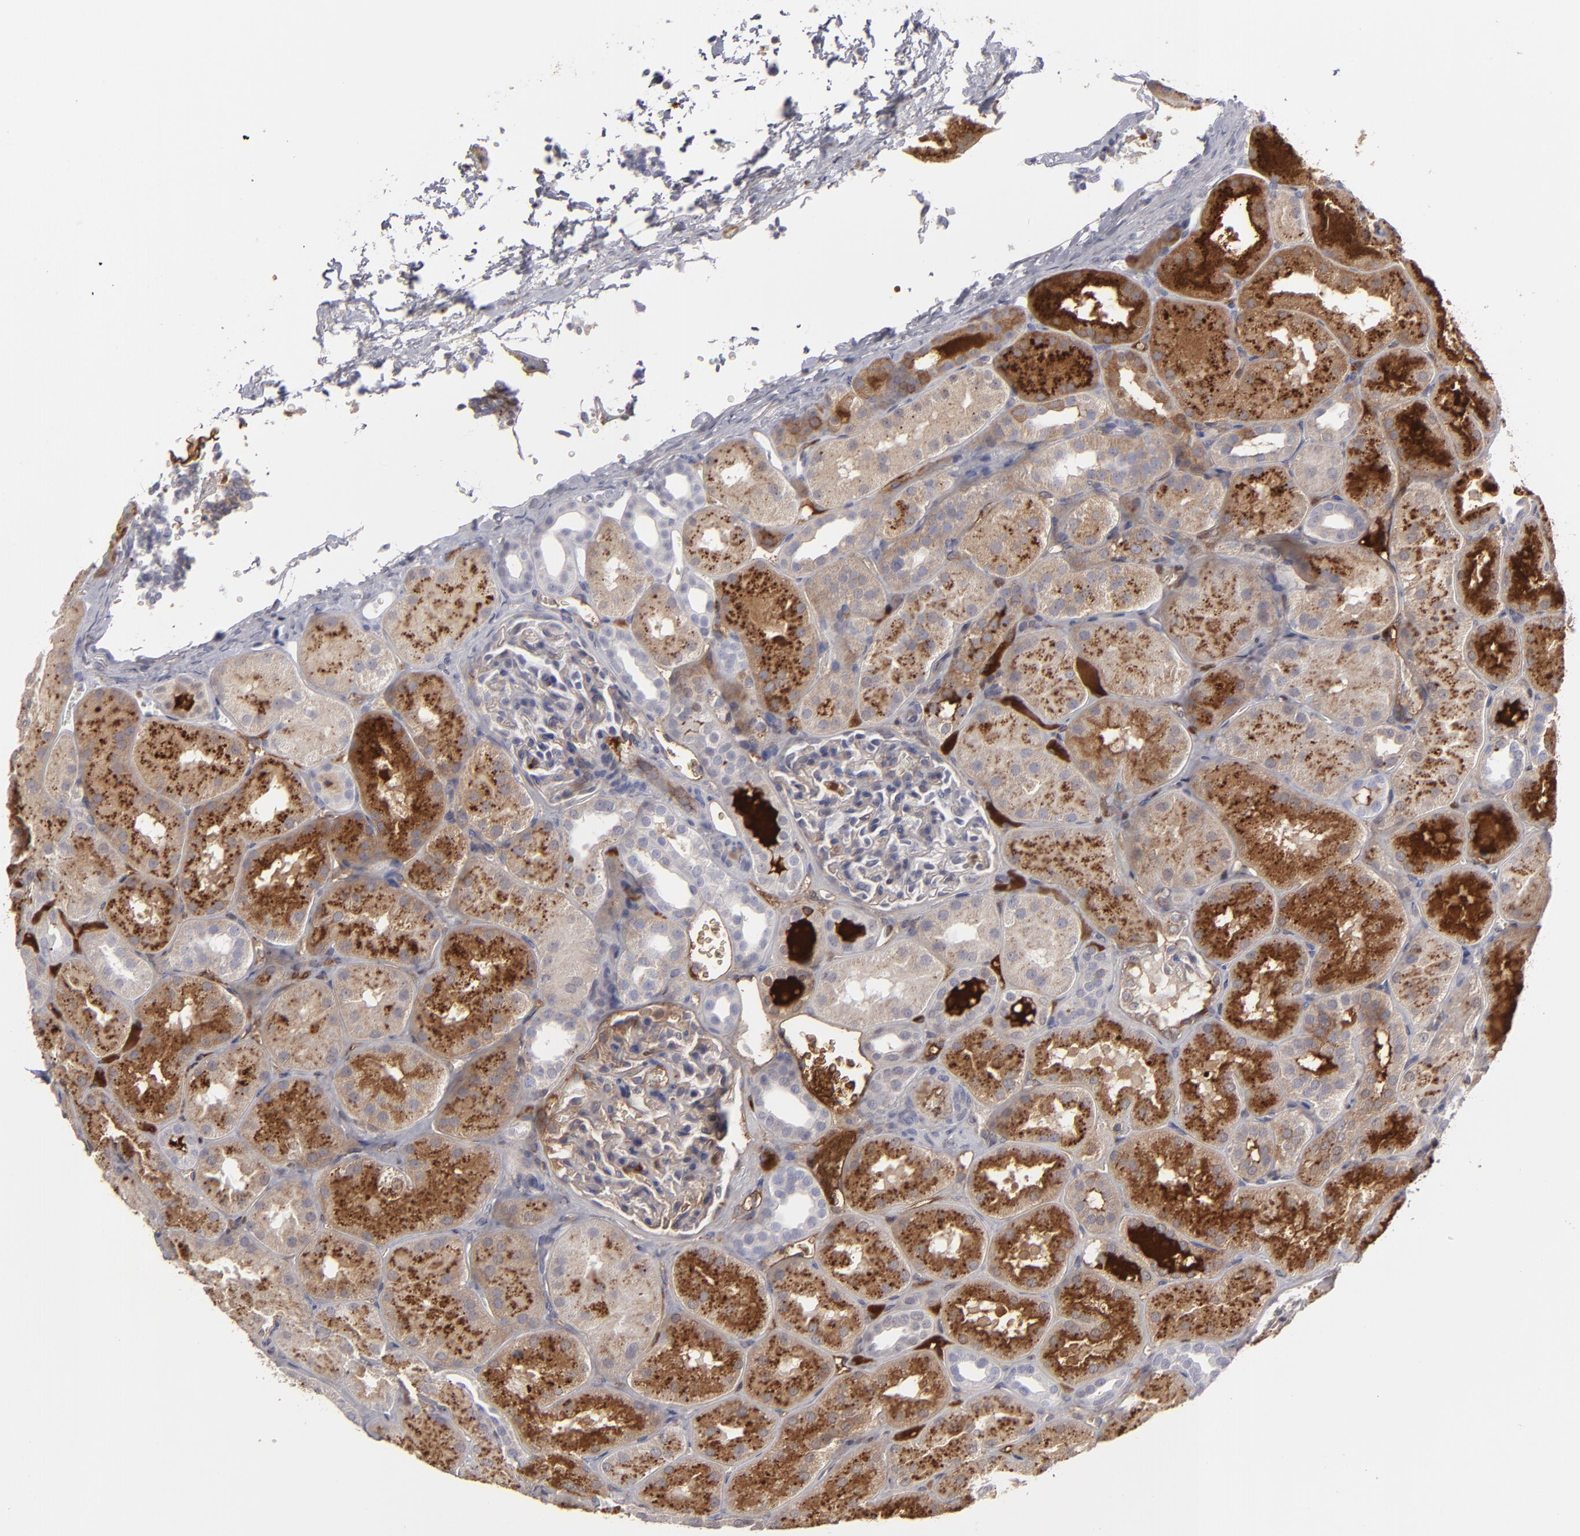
{"staining": {"intensity": "negative", "quantity": "none", "location": "none"}, "tissue": "kidney", "cell_type": "Cells in glomeruli", "image_type": "normal", "snomed": [{"axis": "morphology", "description": "Normal tissue, NOS"}, {"axis": "topography", "description": "Kidney"}], "caption": "This is an immunohistochemistry micrograph of normal human kidney. There is no expression in cells in glomeruli.", "gene": "LRG1", "patient": {"sex": "male", "age": 28}}